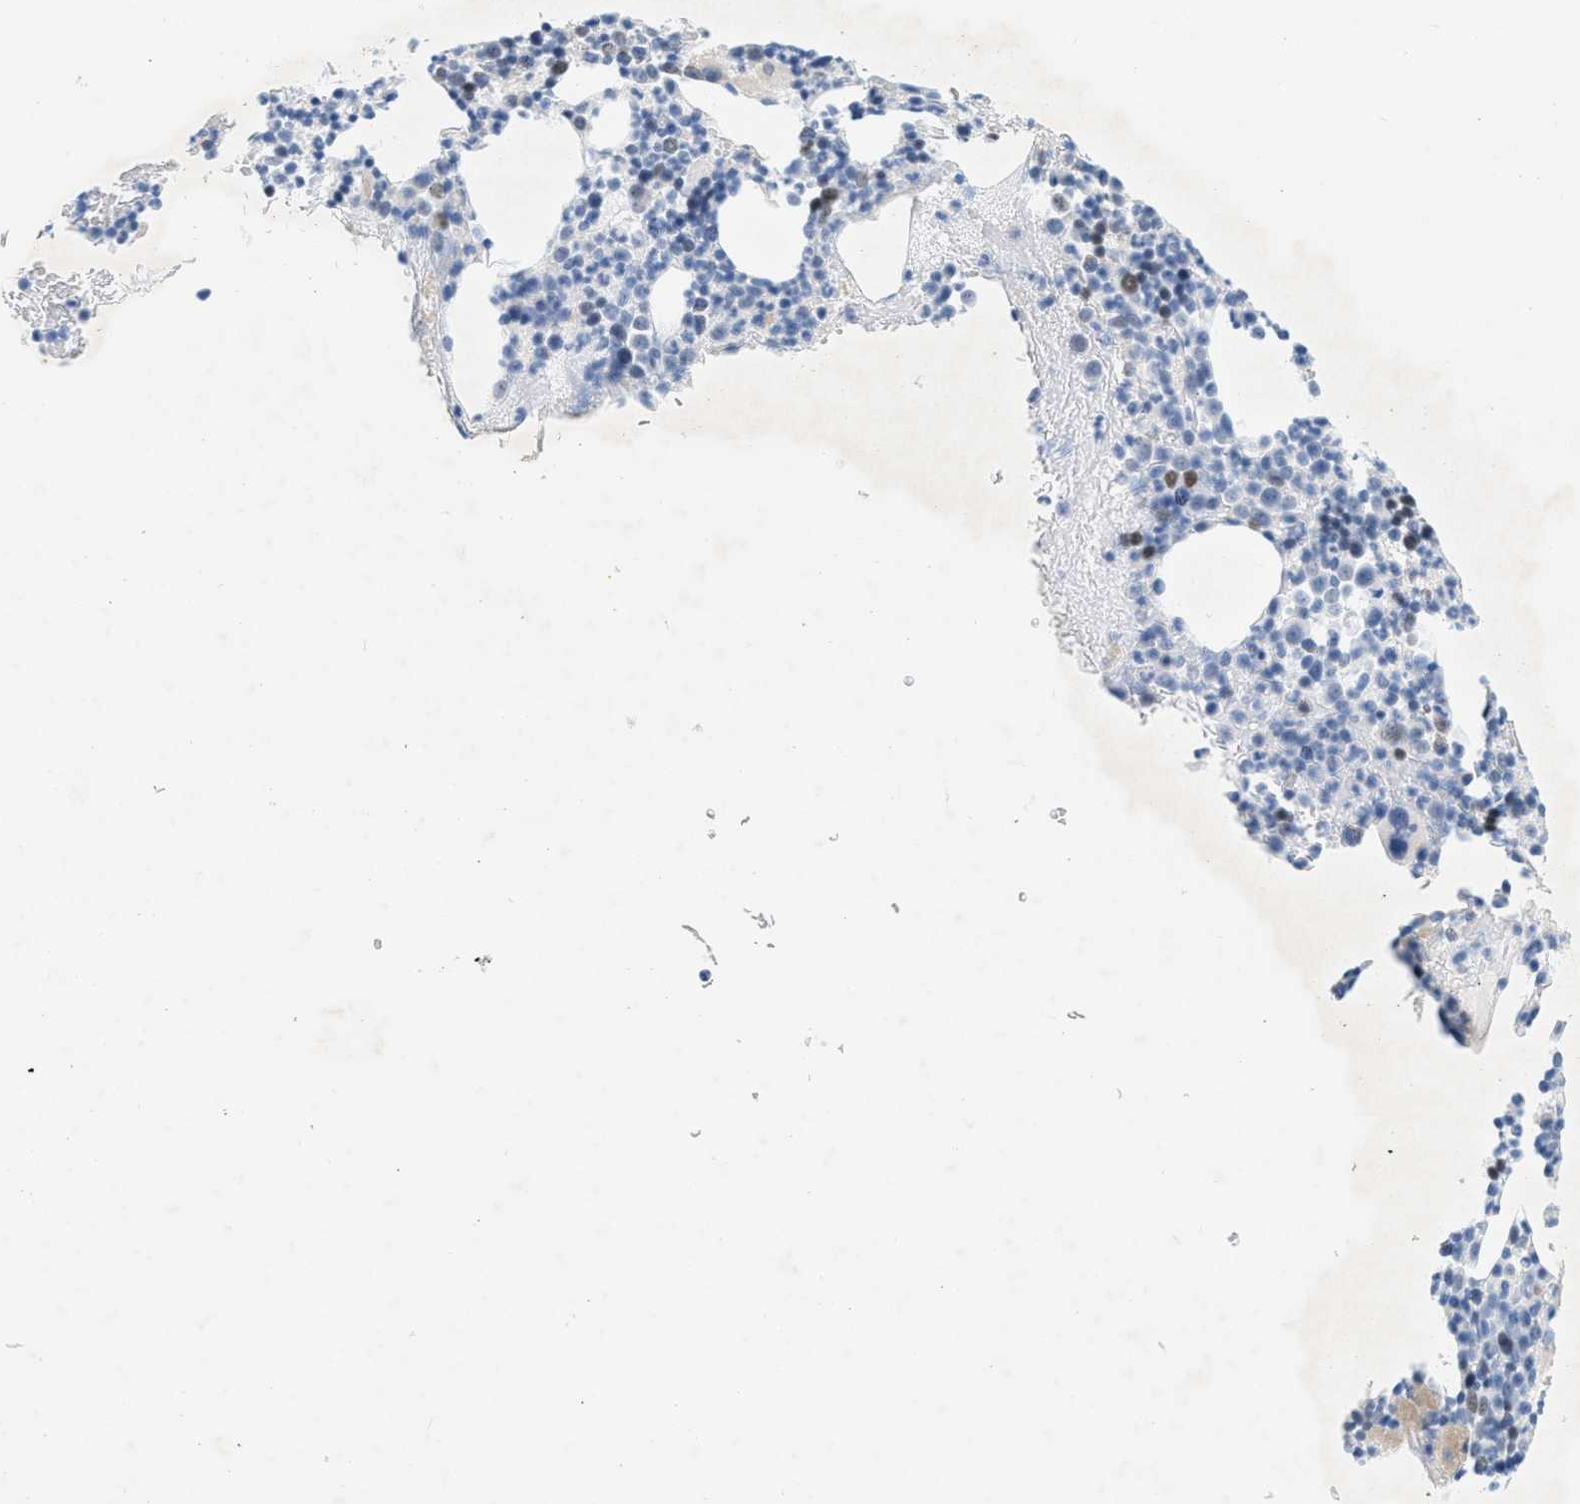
{"staining": {"intensity": "moderate", "quantity": "<25%", "location": "nuclear"}, "tissue": "bone marrow", "cell_type": "Hematopoietic cells", "image_type": "normal", "snomed": [{"axis": "morphology", "description": "Normal tissue, NOS"}, {"axis": "morphology", "description": "Inflammation, NOS"}, {"axis": "topography", "description": "Bone marrow"}], "caption": "Immunohistochemistry (IHC) histopathology image of normal bone marrow: human bone marrow stained using immunohistochemistry demonstrates low levels of moderate protein expression localized specifically in the nuclear of hematopoietic cells, appearing as a nuclear brown color.", "gene": "HLTF", "patient": {"sex": "male", "age": 73}}